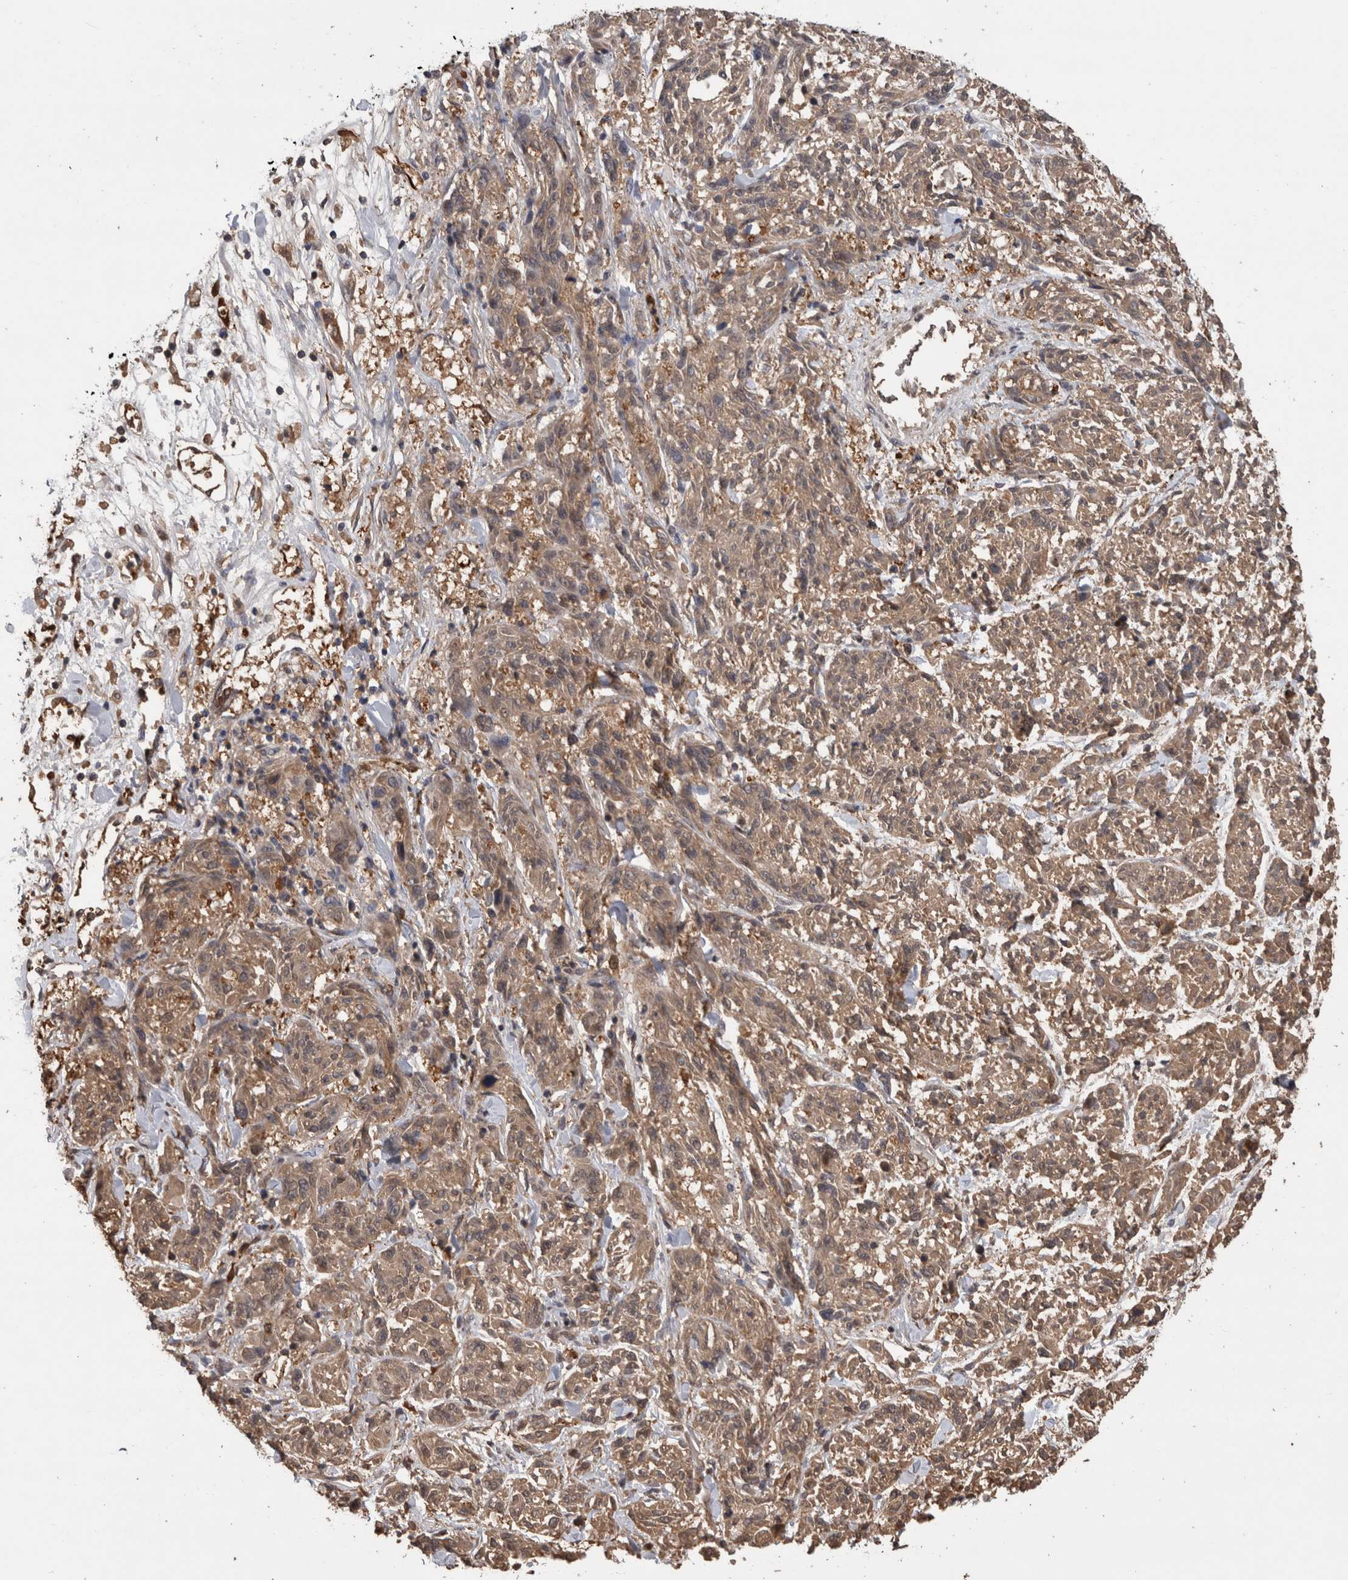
{"staining": {"intensity": "weak", "quantity": ">75%", "location": "cytoplasmic/membranous"}, "tissue": "melanoma", "cell_type": "Tumor cells", "image_type": "cancer", "snomed": [{"axis": "morphology", "description": "Malignant melanoma, NOS"}, {"axis": "topography", "description": "Skin"}], "caption": "IHC of malignant melanoma exhibits low levels of weak cytoplasmic/membranous staining in approximately >75% of tumor cells.", "gene": "LXN", "patient": {"sex": "male", "age": 53}}